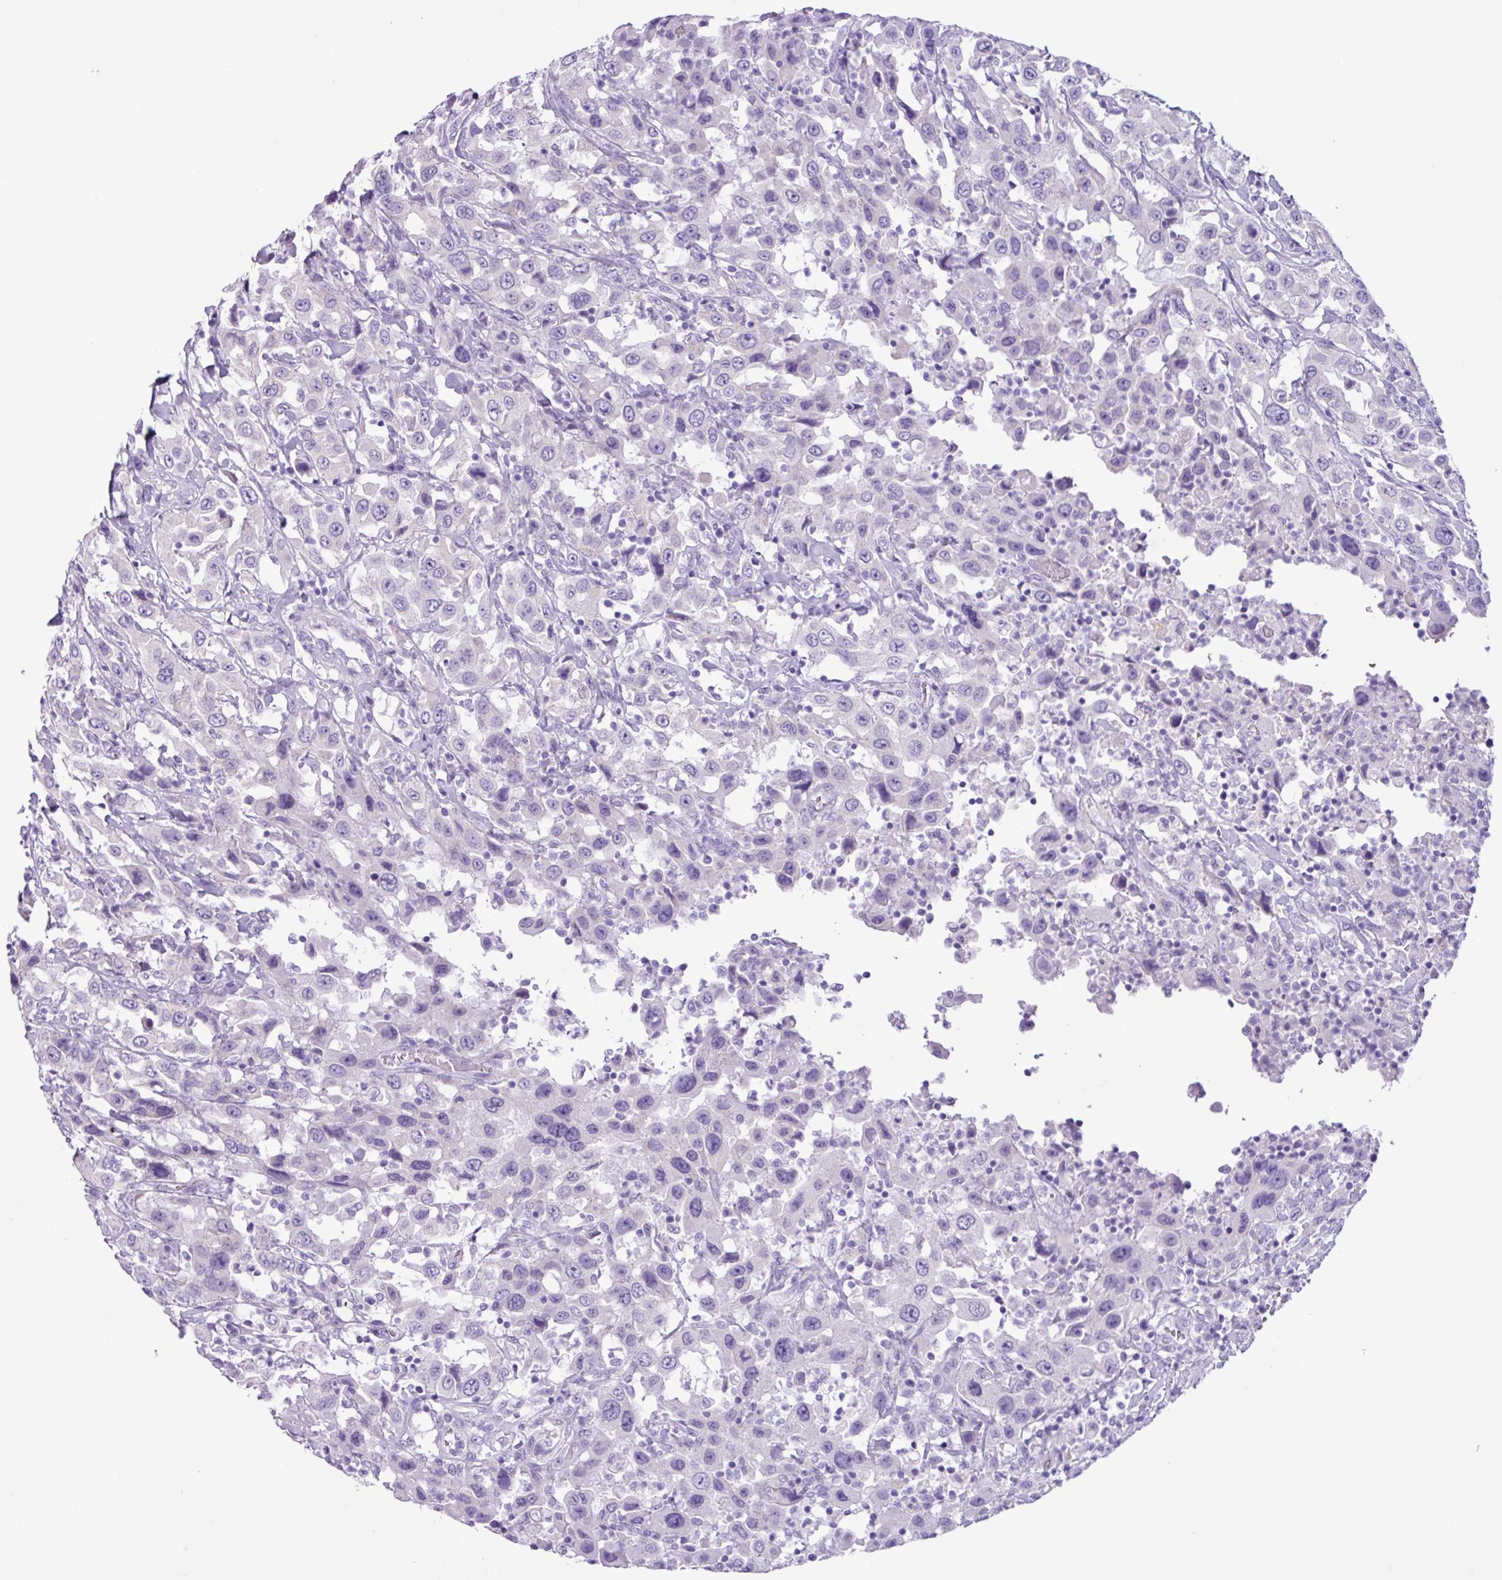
{"staining": {"intensity": "negative", "quantity": "none", "location": "none"}, "tissue": "urothelial cancer", "cell_type": "Tumor cells", "image_type": "cancer", "snomed": [{"axis": "morphology", "description": "Urothelial carcinoma, High grade"}, {"axis": "topography", "description": "Urinary bladder"}], "caption": "A photomicrograph of urothelial cancer stained for a protein reveals no brown staining in tumor cells. (DAB immunohistochemistry visualized using brightfield microscopy, high magnification).", "gene": "AGO3", "patient": {"sex": "male", "age": 61}}